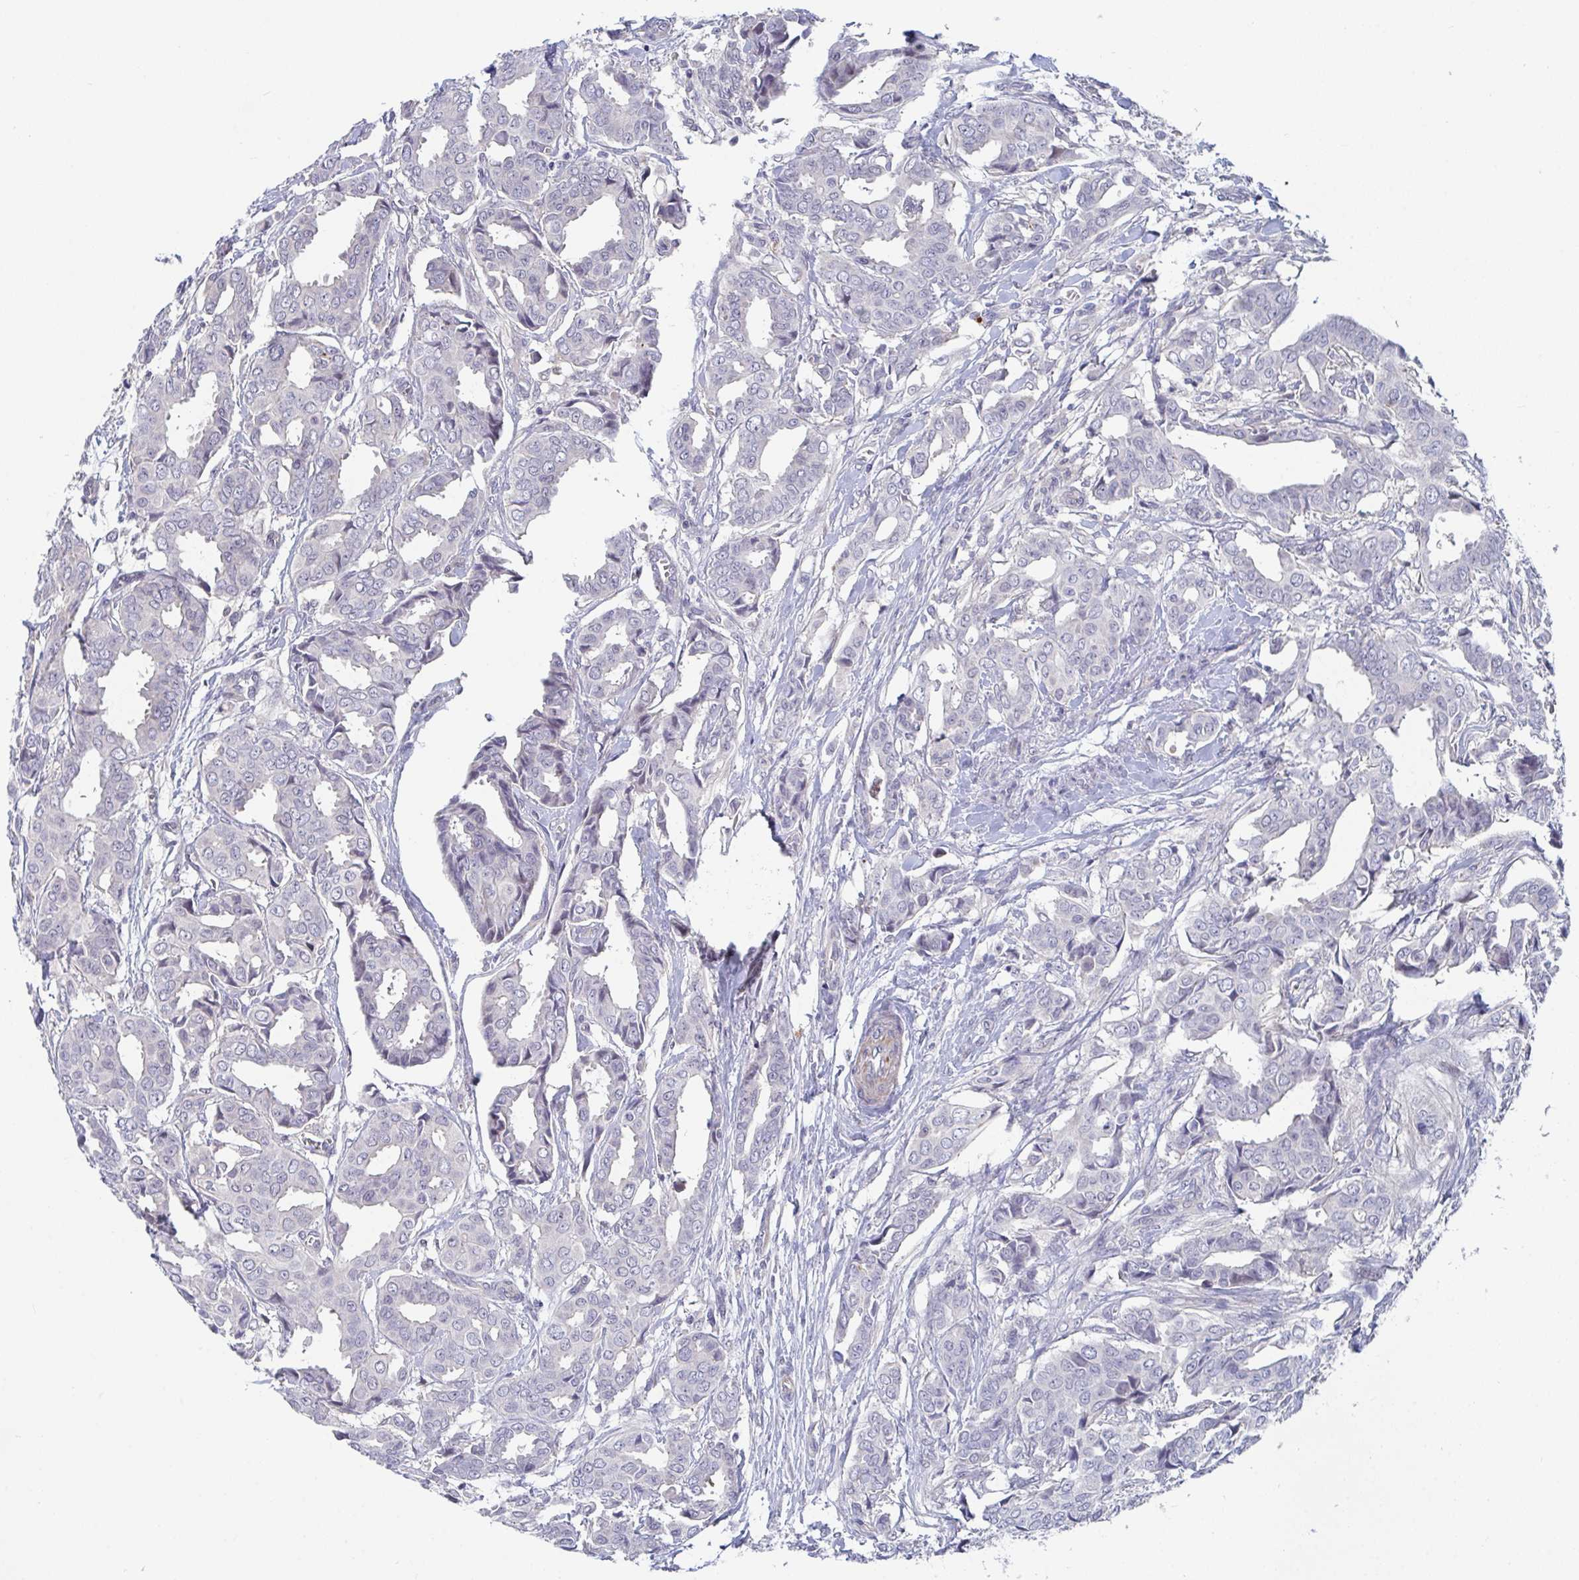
{"staining": {"intensity": "negative", "quantity": "none", "location": "none"}, "tissue": "breast cancer", "cell_type": "Tumor cells", "image_type": "cancer", "snomed": [{"axis": "morphology", "description": "Duct carcinoma"}, {"axis": "topography", "description": "Breast"}], "caption": "Tumor cells are negative for brown protein staining in breast cancer.", "gene": "FAM156B", "patient": {"sex": "female", "age": 45}}